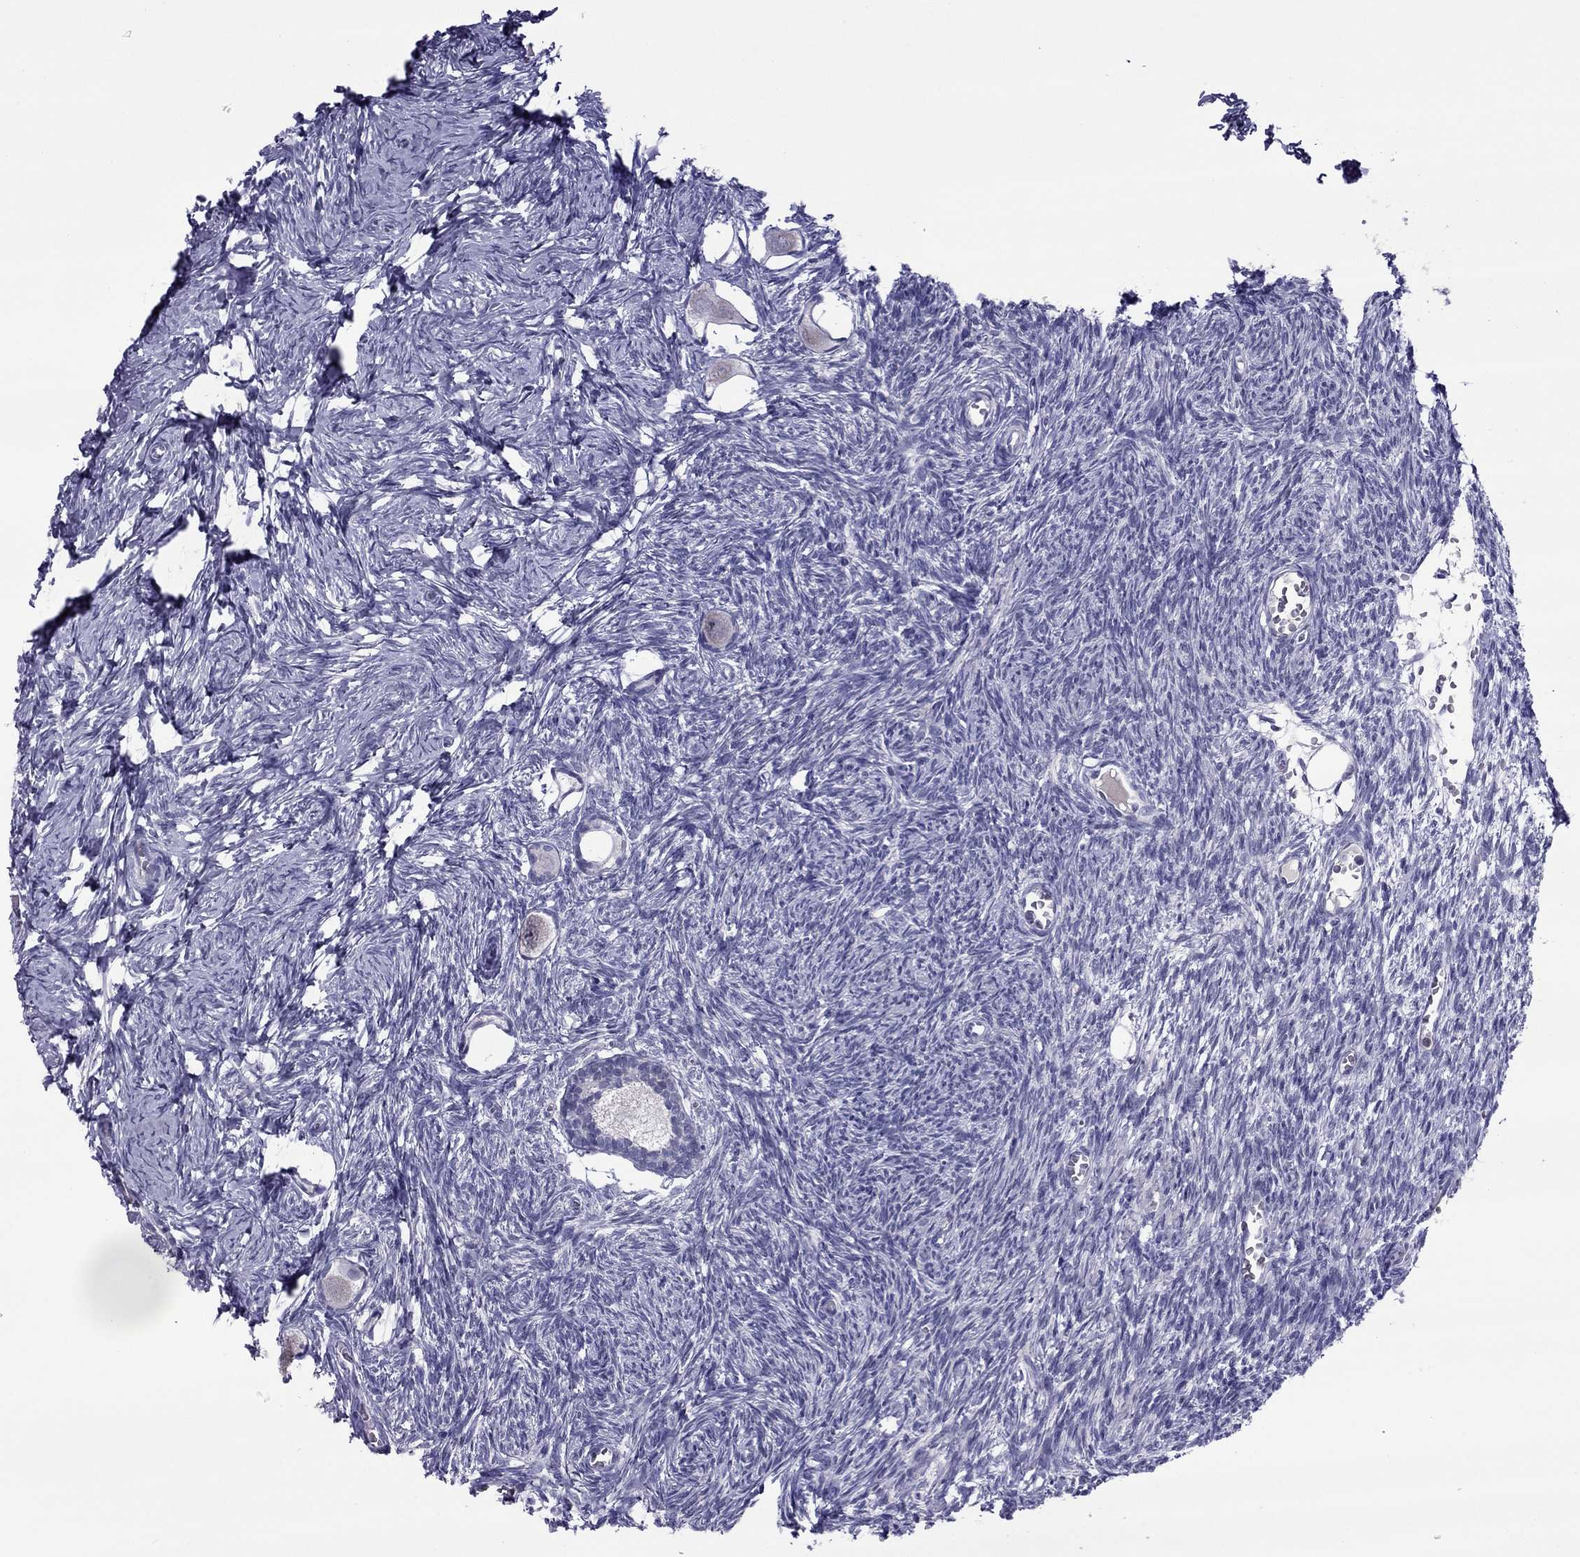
{"staining": {"intensity": "negative", "quantity": "none", "location": "none"}, "tissue": "ovary", "cell_type": "Follicle cells", "image_type": "normal", "snomed": [{"axis": "morphology", "description": "Normal tissue, NOS"}, {"axis": "topography", "description": "Ovary"}], "caption": "This is an immunohistochemistry (IHC) photomicrograph of normal ovary. There is no positivity in follicle cells.", "gene": "MYBPH", "patient": {"sex": "female", "age": 27}}